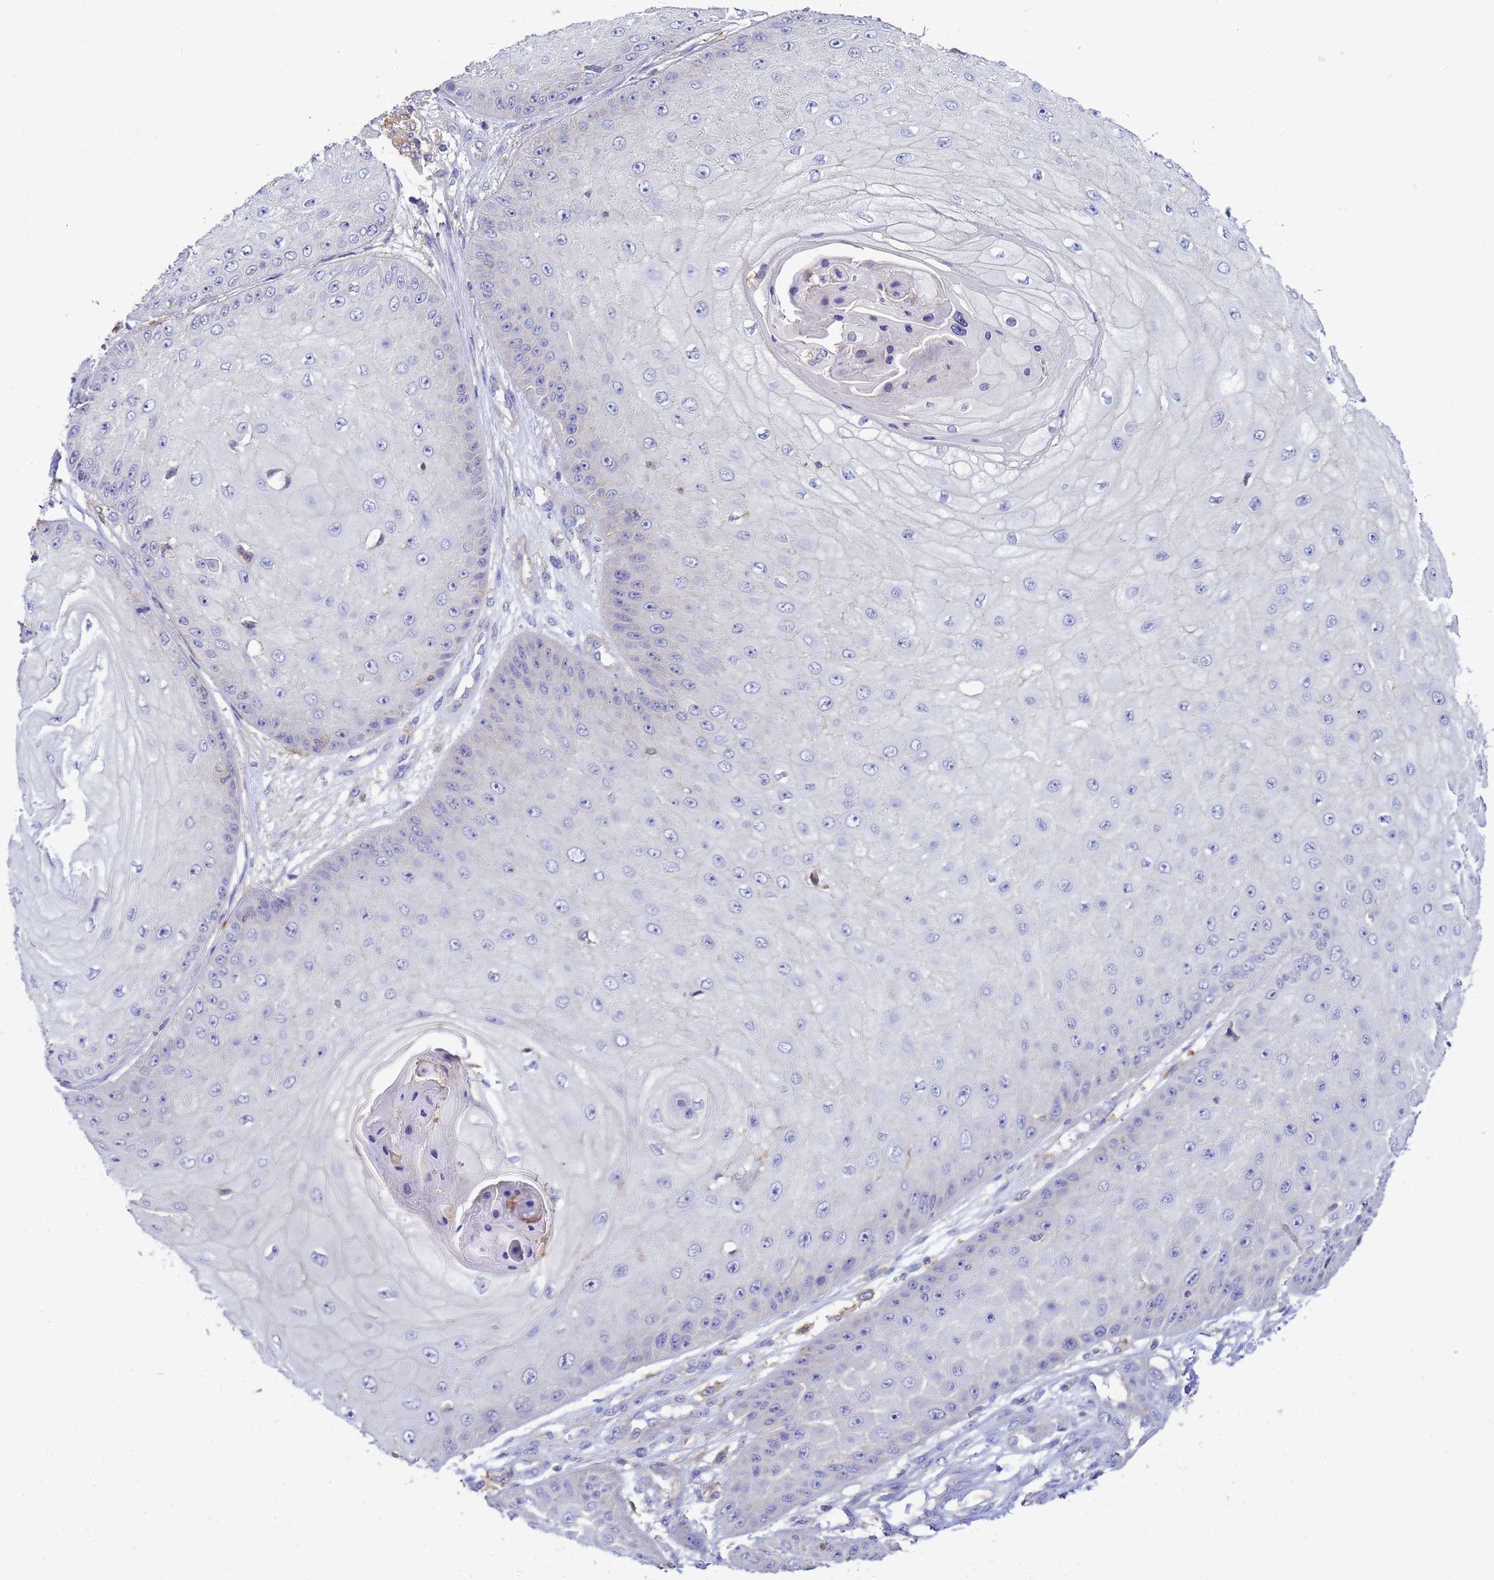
{"staining": {"intensity": "negative", "quantity": "none", "location": "none"}, "tissue": "skin cancer", "cell_type": "Tumor cells", "image_type": "cancer", "snomed": [{"axis": "morphology", "description": "Squamous cell carcinoma, NOS"}, {"axis": "topography", "description": "Skin"}], "caption": "Immunohistochemical staining of skin squamous cell carcinoma demonstrates no significant staining in tumor cells. (DAB (3,3'-diaminobenzidine) immunohistochemistry (IHC) with hematoxylin counter stain).", "gene": "KLHL13", "patient": {"sex": "male", "age": 70}}